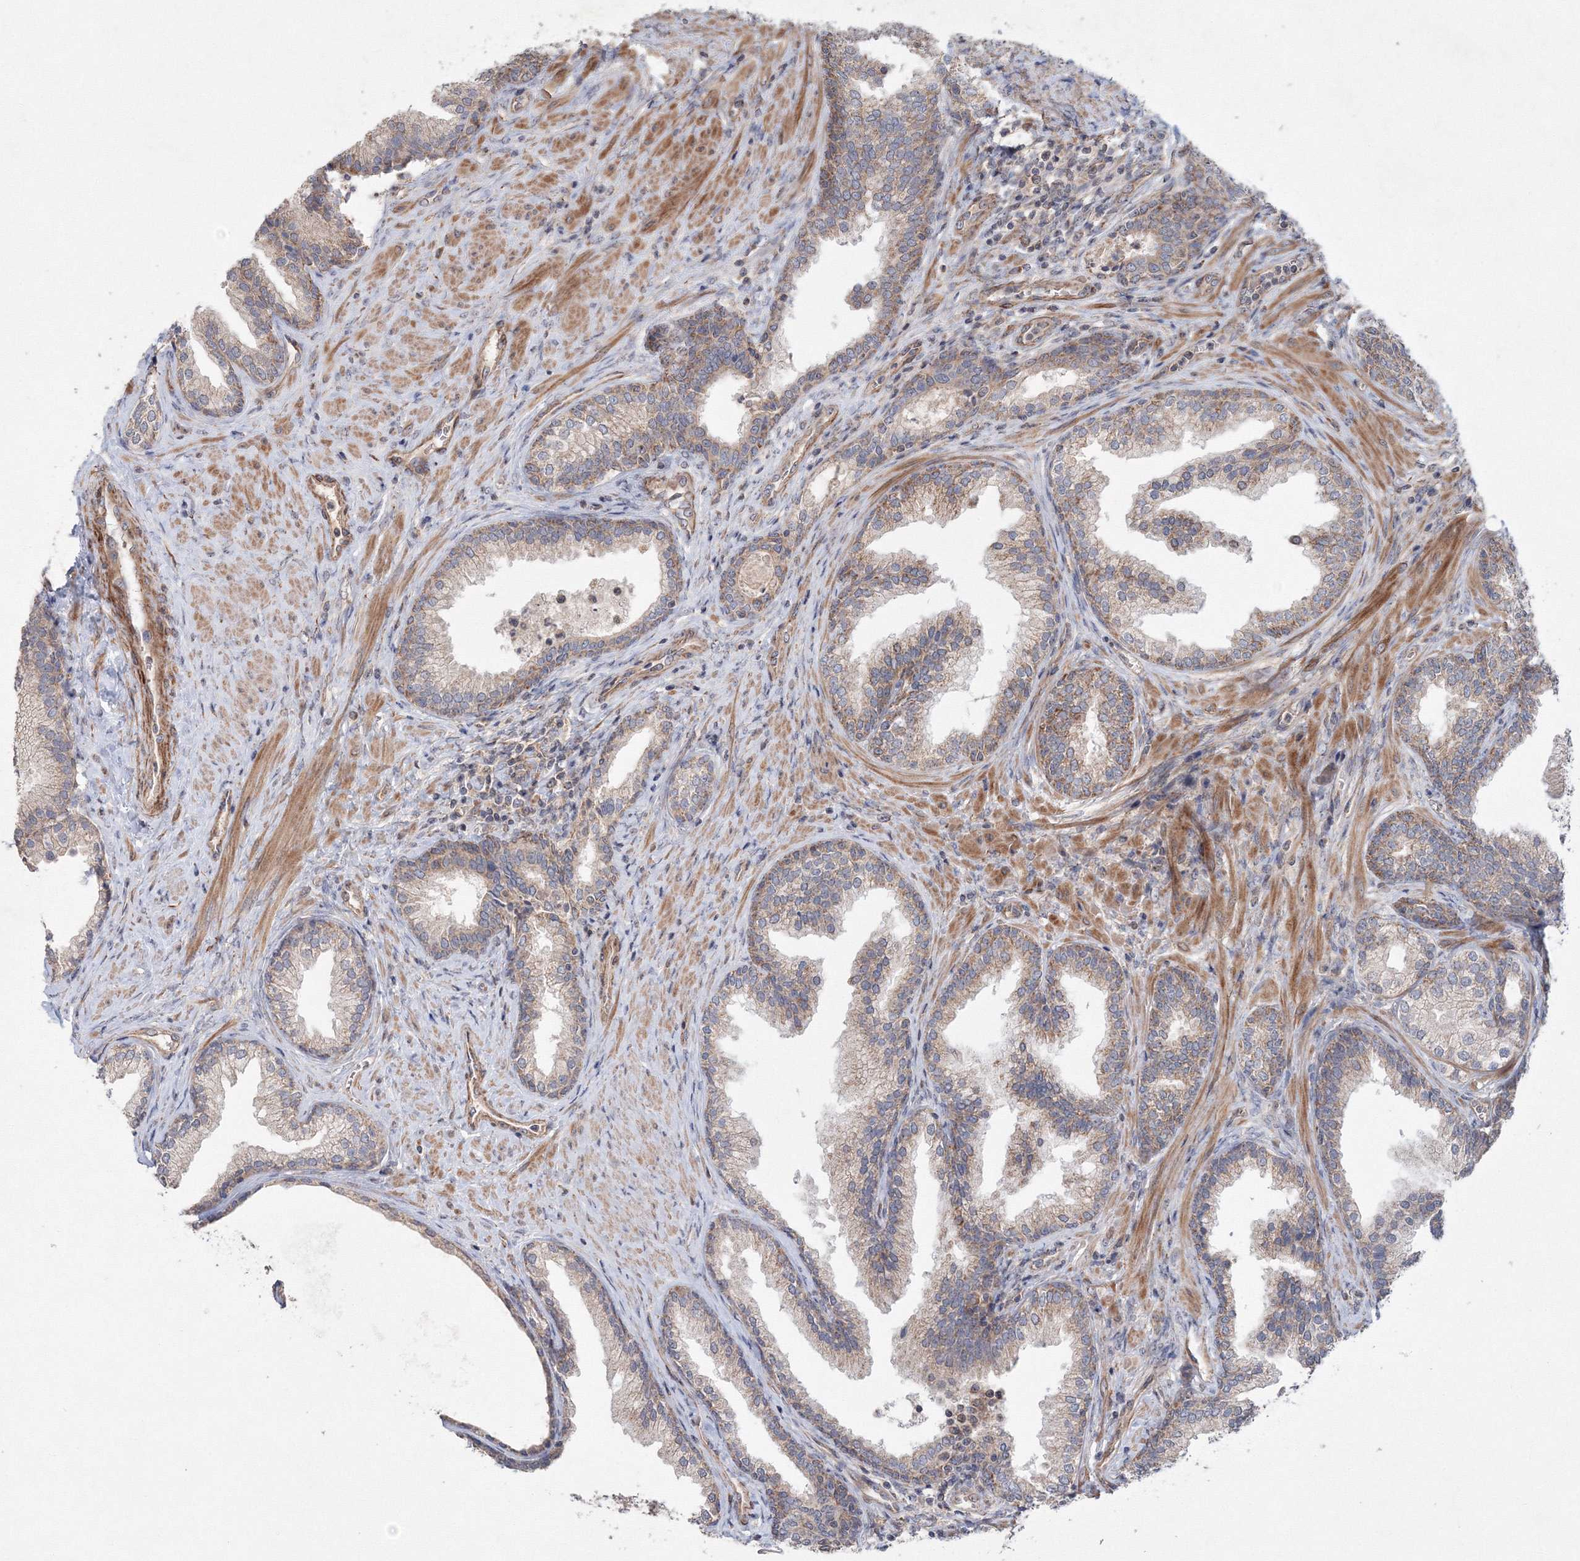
{"staining": {"intensity": "weak", "quantity": ">75%", "location": "cytoplasmic/membranous"}, "tissue": "prostate", "cell_type": "Glandular cells", "image_type": "normal", "snomed": [{"axis": "morphology", "description": "Normal tissue, NOS"}, {"axis": "topography", "description": "Prostate"}], "caption": "This is an image of immunohistochemistry (IHC) staining of benign prostate, which shows weak positivity in the cytoplasmic/membranous of glandular cells.", "gene": "NOA1", "patient": {"sex": "male", "age": 76}}